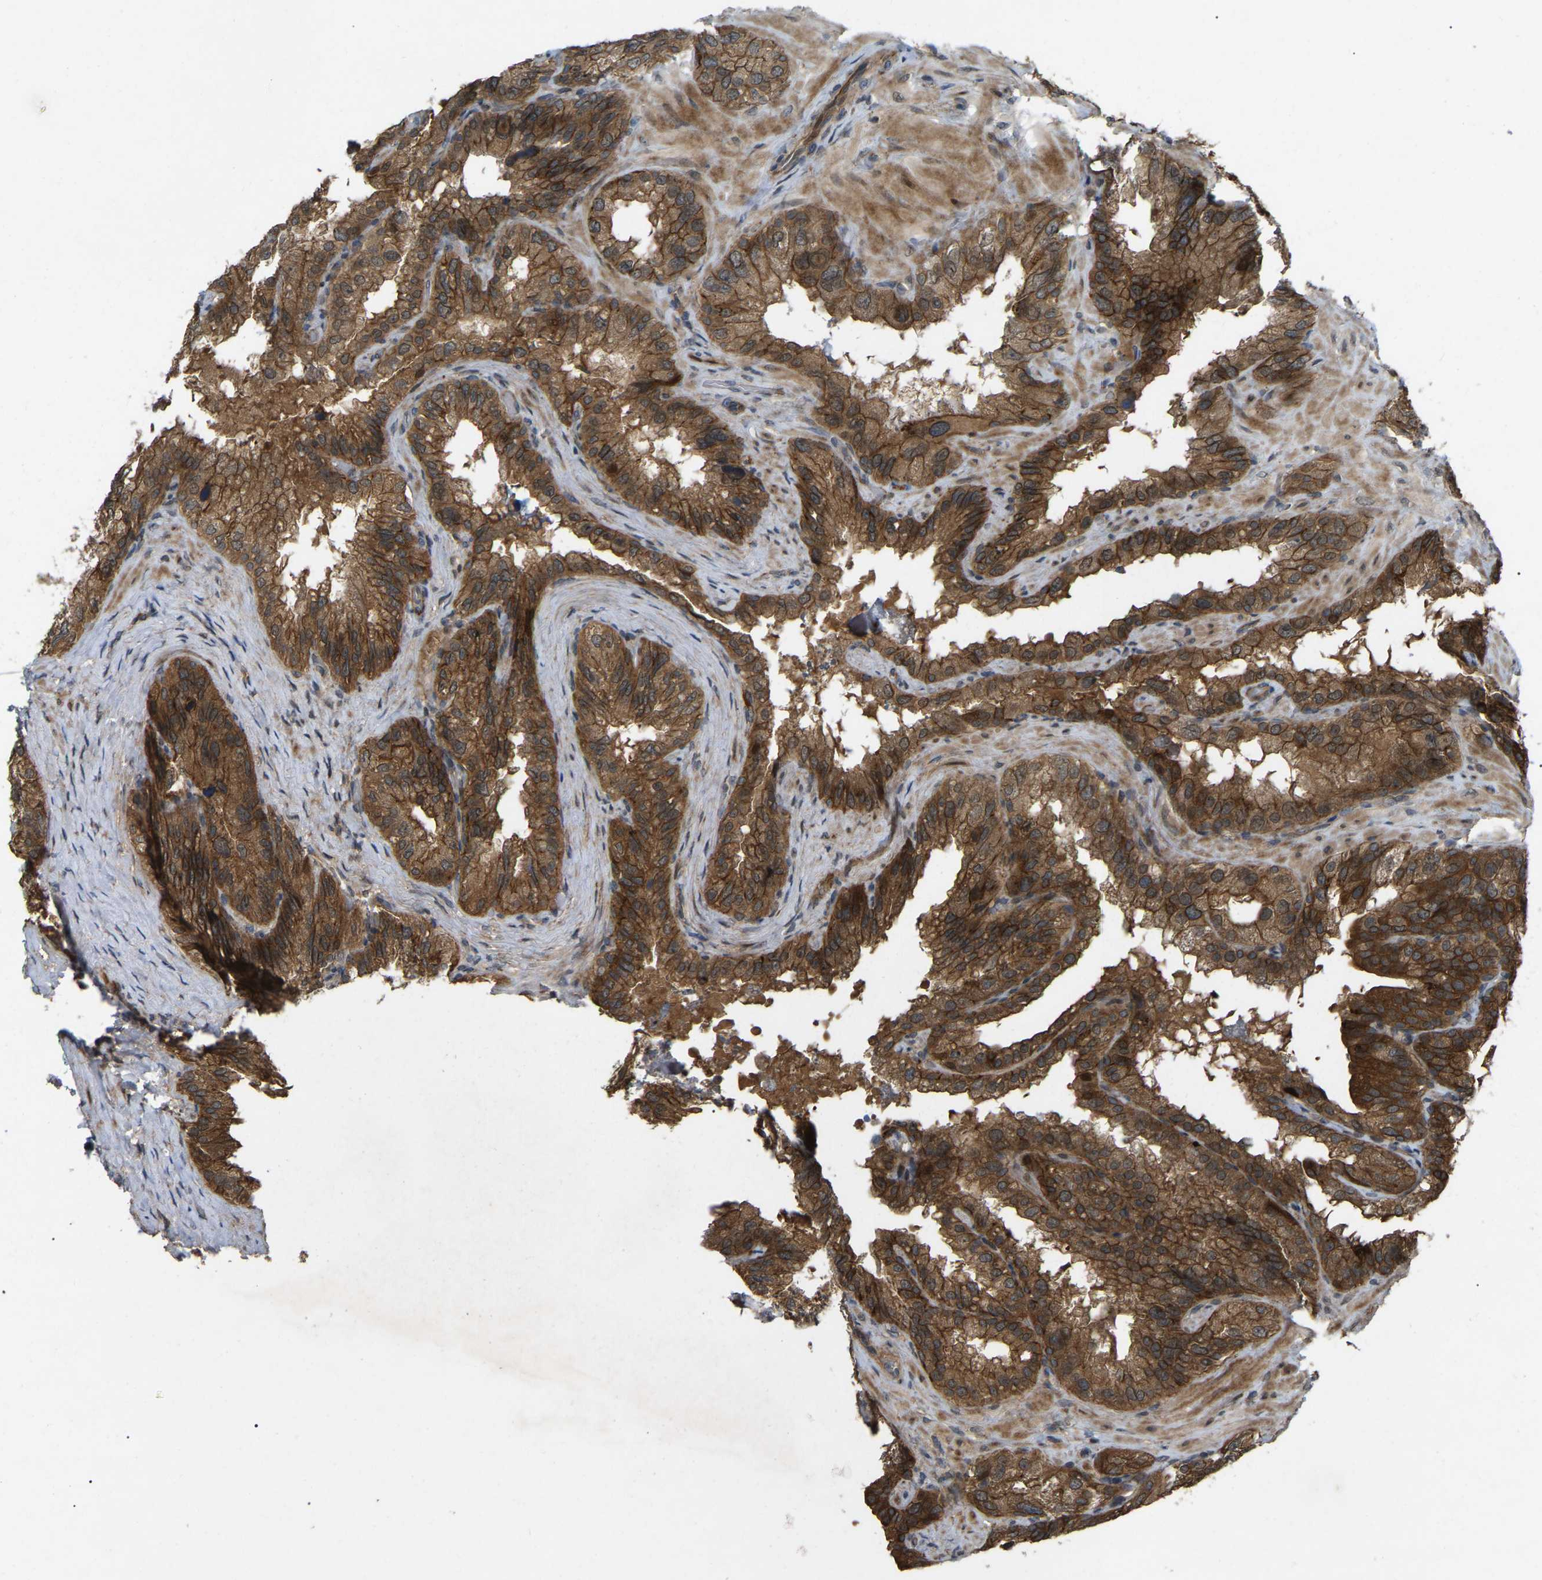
{"staining": {"intensity": "strong", "quantity": ">75%", "location": "cytoplasmic/membranous,nuclear"}, "tissue": "seminal vesicle", "cell_type": "Glandular cells", "image_type": "normal", "snomed": [{"axis": "morphology", "description": "Normal tissue, NOS"}, {"axis": "topography", "description": "Seminal veicle"}], "caption": "An IHC histopathology image of unremarkable tissue is shown. Protein staining in brown shows strong cytoplasmic/membranous,nuclear positivity in seminal vesicle within glandular cells.", "gene": "KIAA1549", "patient": {"sex": "male", "age": 68}}